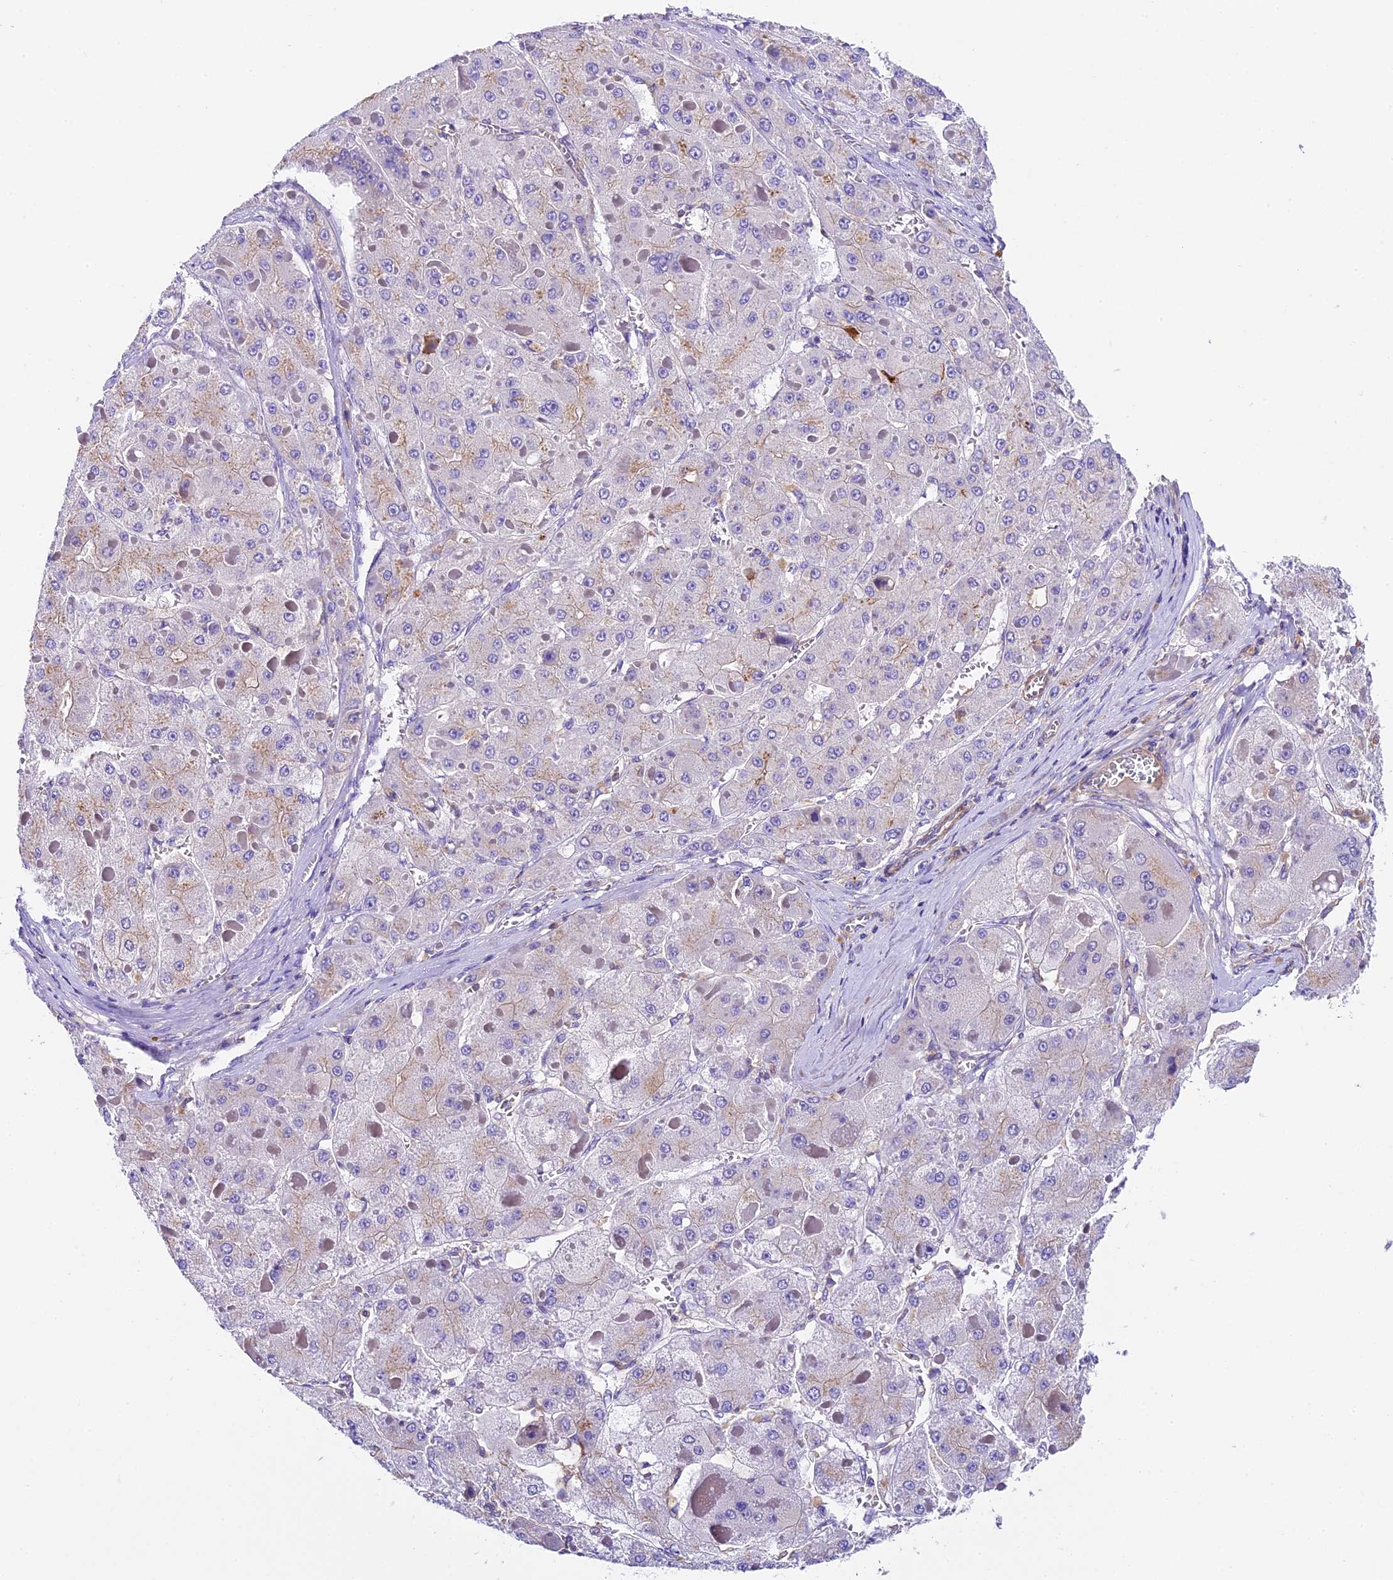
{"staining": {"intensity": "negative", "quantity": "none", "location": "none"}, "tissue": "liver cancer", "cell_type": "Tumor cells", "image_type": "cancer", "snomed": [{"axis": "morphology", "description": "Carcinoma, Hepatocellular, NOS"}, {"axis": "topography", "description": "Liver"}], "caption": "Immunohistochemical staining of liver cancer demonstrates no significant expression in tumor cells.", "gene": "TBC1D1", "patient": {"sex": "female", "age": 73}}